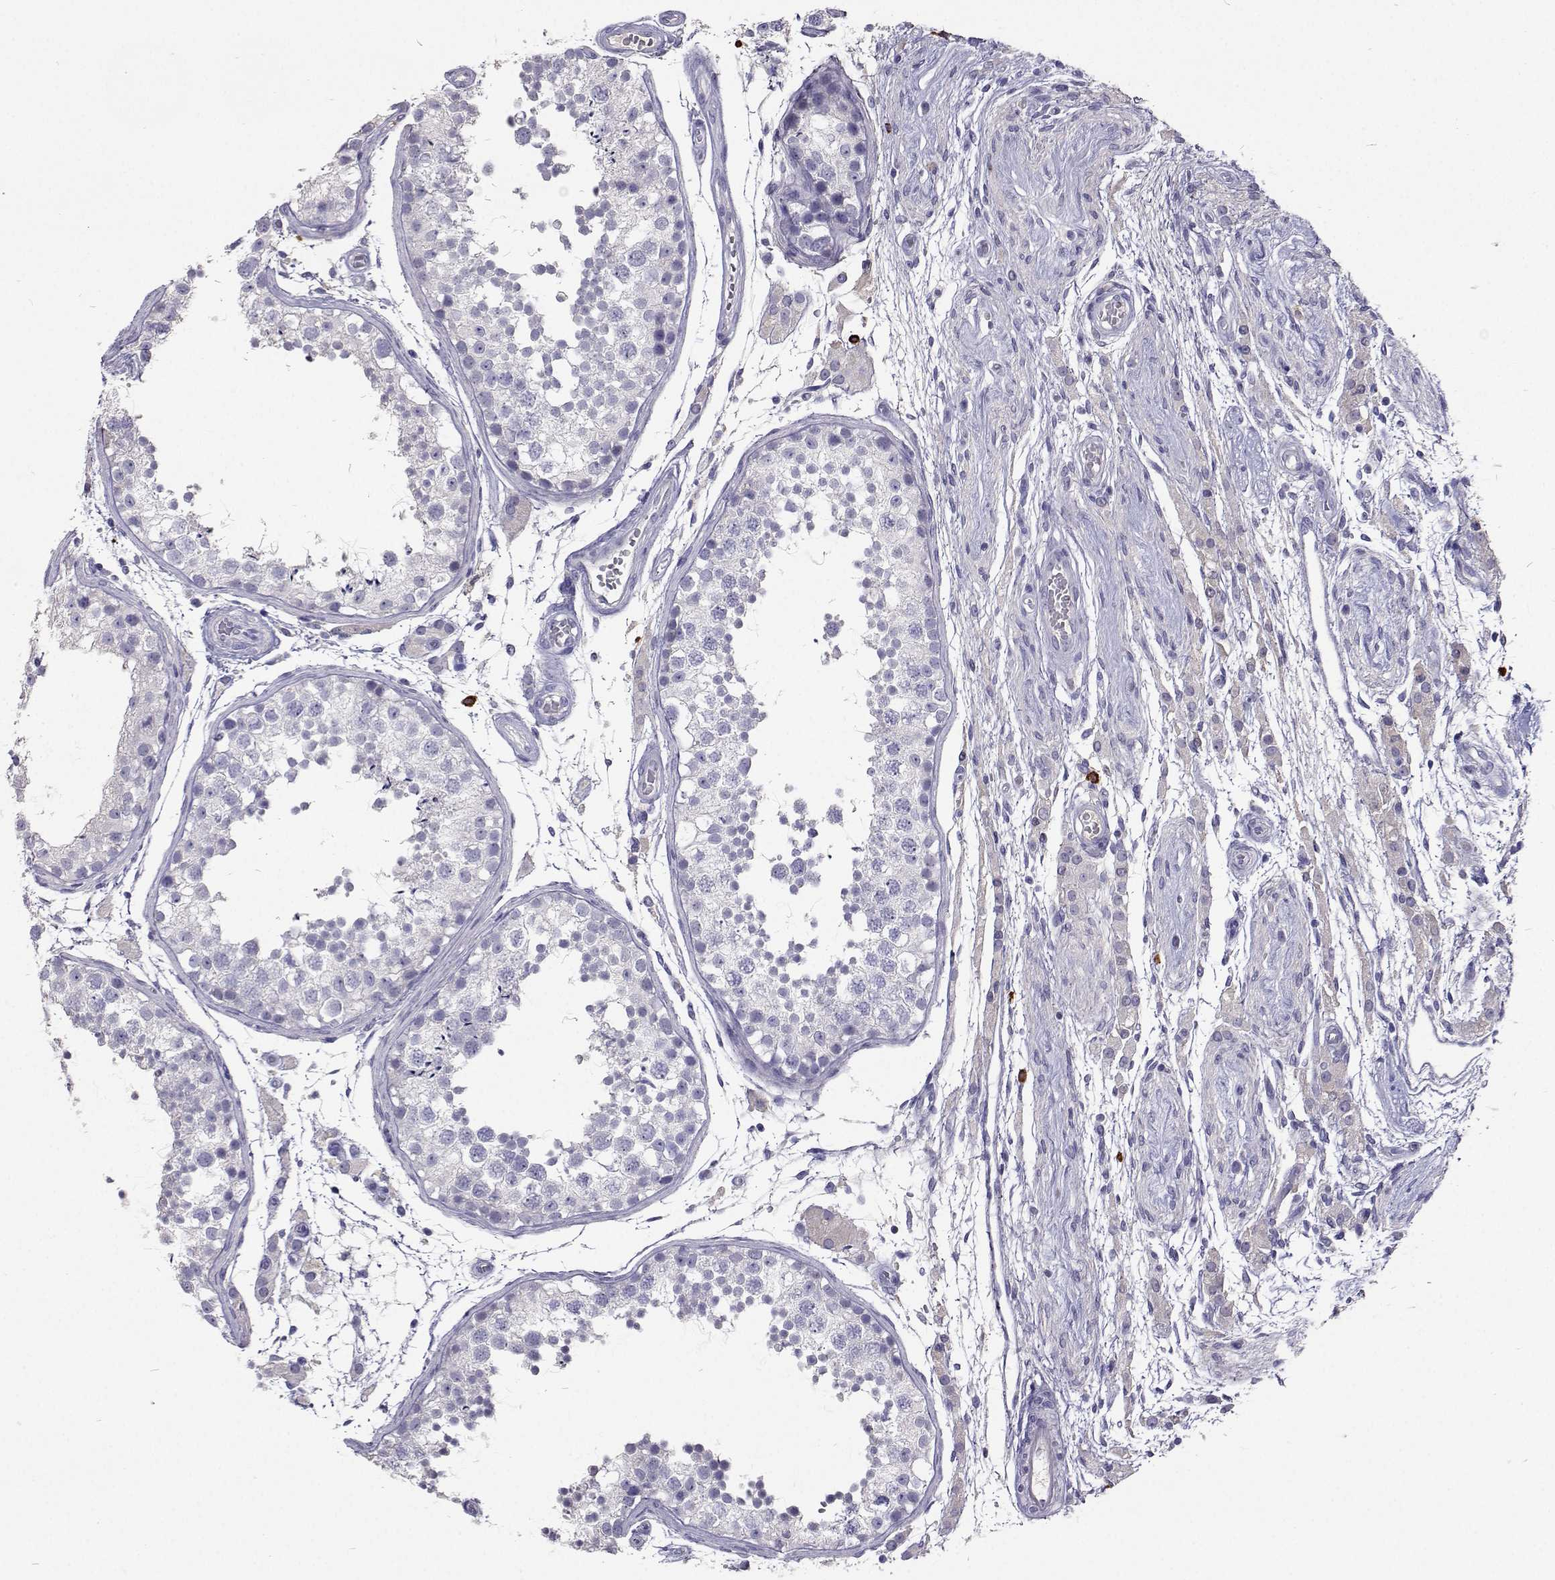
{"staining": {"intensity": "negative", "quantity": "none", "location": "none"}, "tissue": "testis", "cell_type": "Cells in seminiferous ducts", "image_type": "normal", "snomed": [{"axis": "morphology", "description": "Normal tissue, NOS"}, {"axis": "morphology", "description": "Seminoma, NOS"}, {"axis": "topography", "description": "Testis"}], "caption": "Testis stained for a protein using IHC demonstrates no positivity cells in seminiferous ducts.", "gene": "CFAP44", "patient": {"sex": "male", "age": 29}}